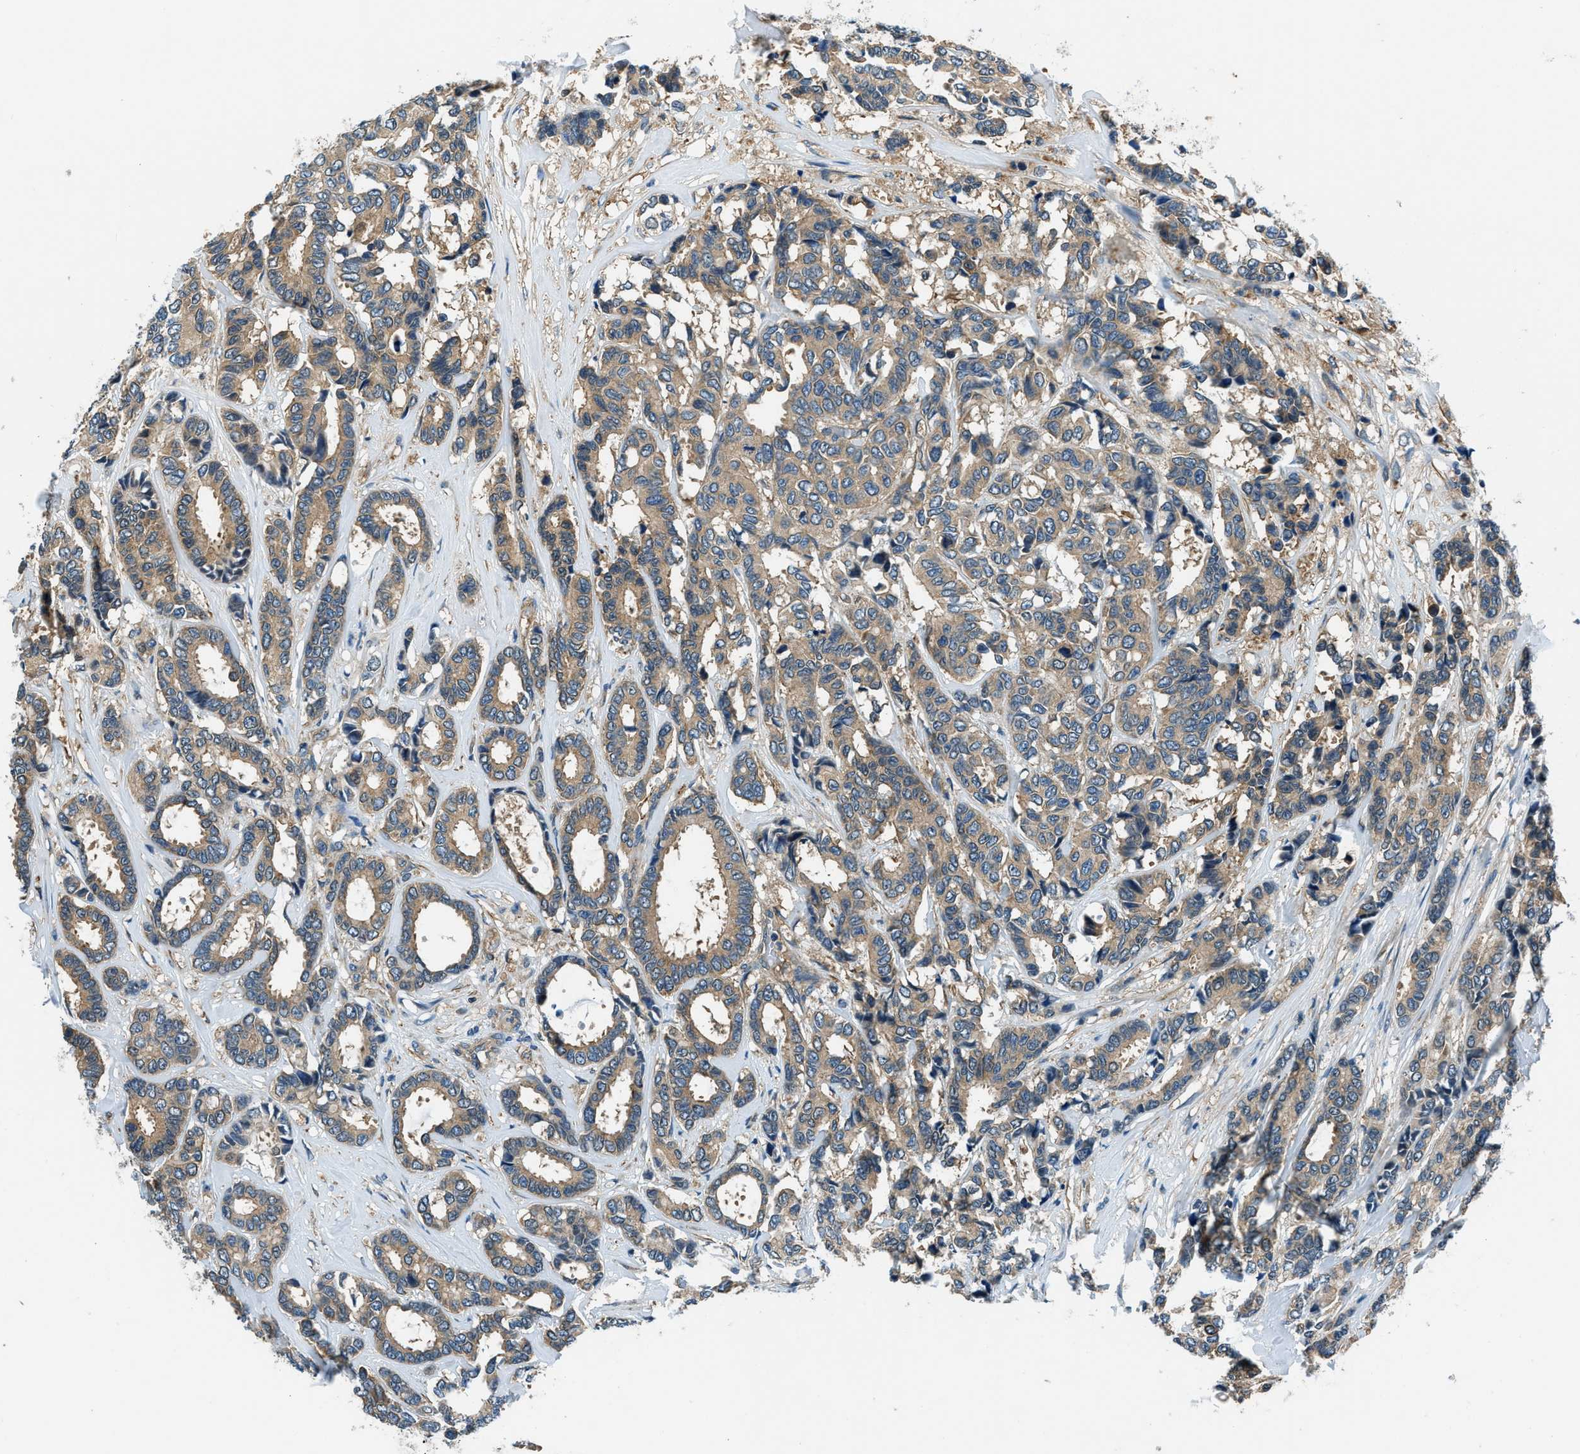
{"staining": {"intensity": "weak", "quantity": ">75%", "location": "cytoplasmic/membranous"}, "tissue": "breast cancer", "cell_type": "Tumor cells", "image_type": "cancer", "snomed": [{"axis": "morphology", "description": "Duct carcinoma"}, {"axis": "topography", "description": "Breast"}], "caption": "High-power microscopy captured an immunohistochemistry histopathology image of breast cancer (infiltrating ductal carcinoma), revealing weak cytoplasmic/membranous expression in approximately >75% of tumor cells.", "gene": "SLC19A2", "patient": {"sex": "female", "age": 87}}